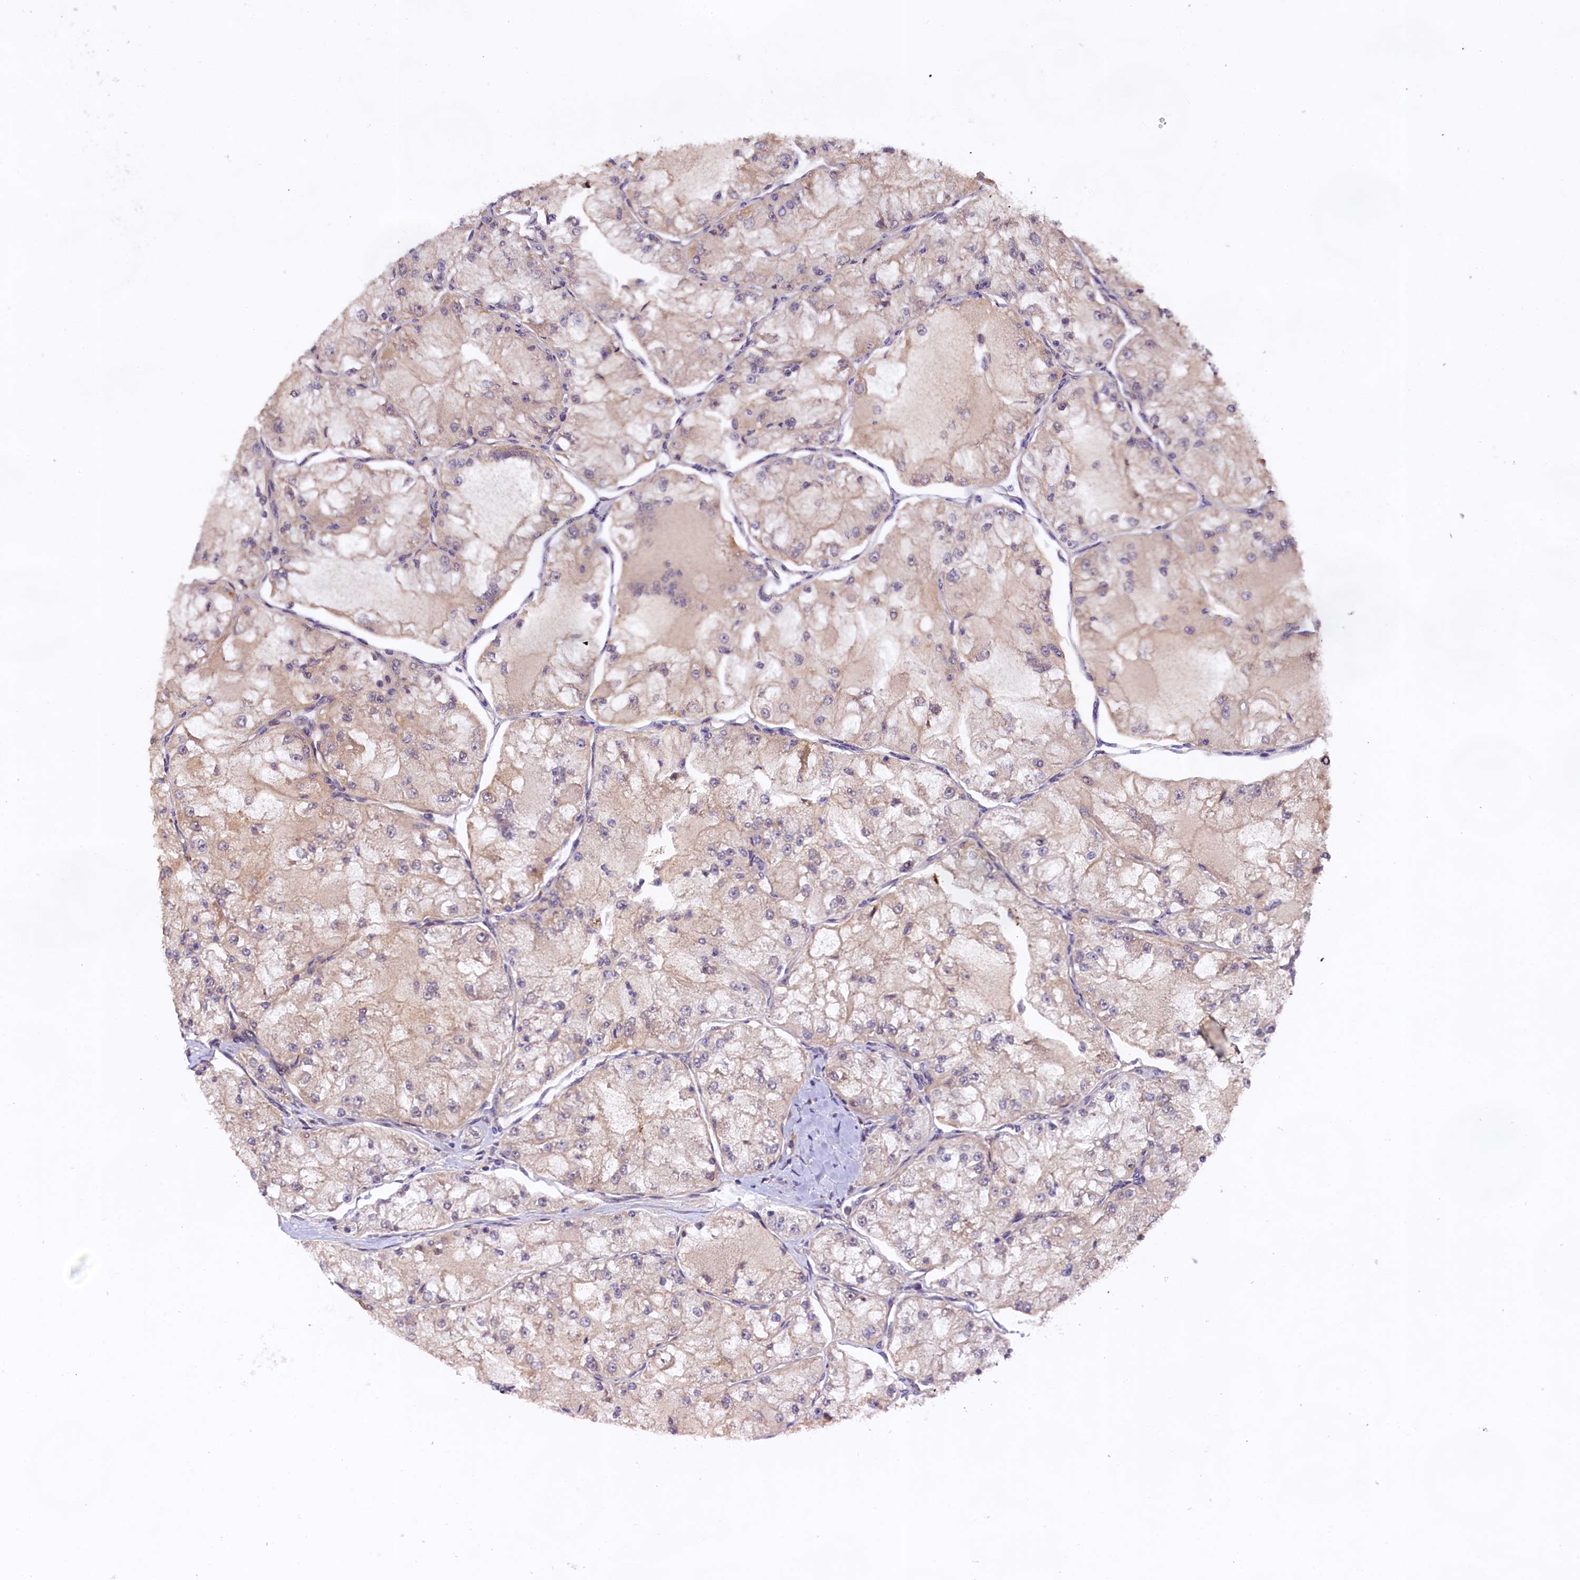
{"staining": {"intensity": "weak", "quantity": "<25%", "location": "cytoplasmic/membranous"}, "tissue": "renal cancer", "cell_type": "Tumor cells", "image_type": "cancer", "snomed": [{"axis": "morphology", "description": "Adenocarcinoma, NOS"}, {"axis": "topography", "description": "Kidney"}], "caption": "Immunohistochemistry of renal cancer (adenocarcinoma) shows no expression in tumor cells.", "gene": "DOHH", "patient": {"sex": "female", "age": 72}}